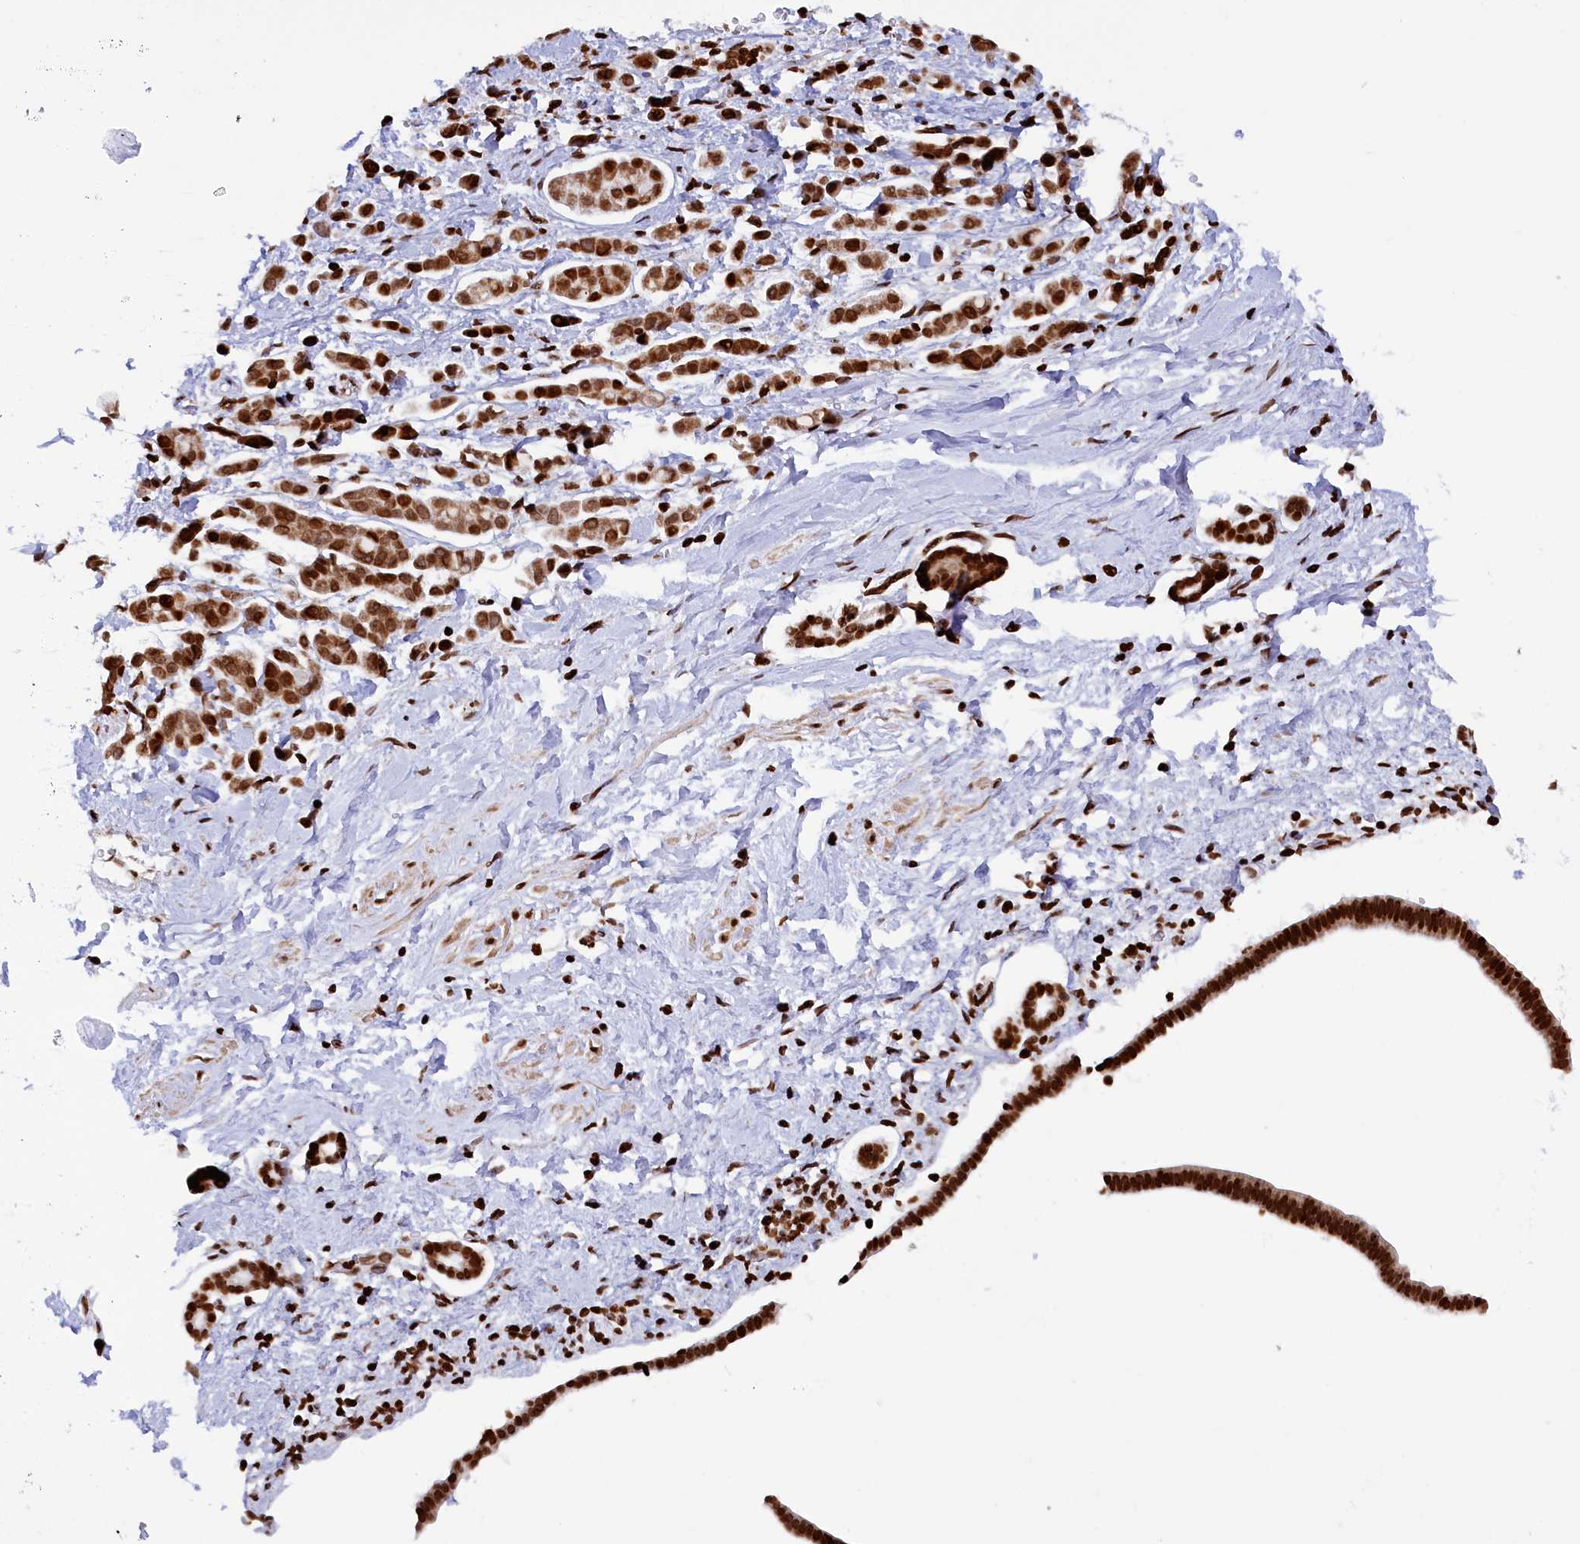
{"staining": {"intensity": "strong", "quantity": ">75%", "location": "cytoplasmic/membranous,nuclear"}, "tissue": "pancreatic cancer", "cell_type": "Tumor cells", "image_type": "cancer", "snomed": [{"axis": "morphology", "description": "Normal tissue, NOS"}, {"axis": "morphology", "description": "Adenocarcinoma, NOS"}, {"axis": "topography", "description": "Pancreas"}], "caption": "A brown stain labels strong cytoplasmic/membranous and nuclear expression of a protein in pancreatic cancer (adenocarcinoma) tumor cells.", "gene": "TIMM29", "patient": {"sex": "female", "age": 64}}